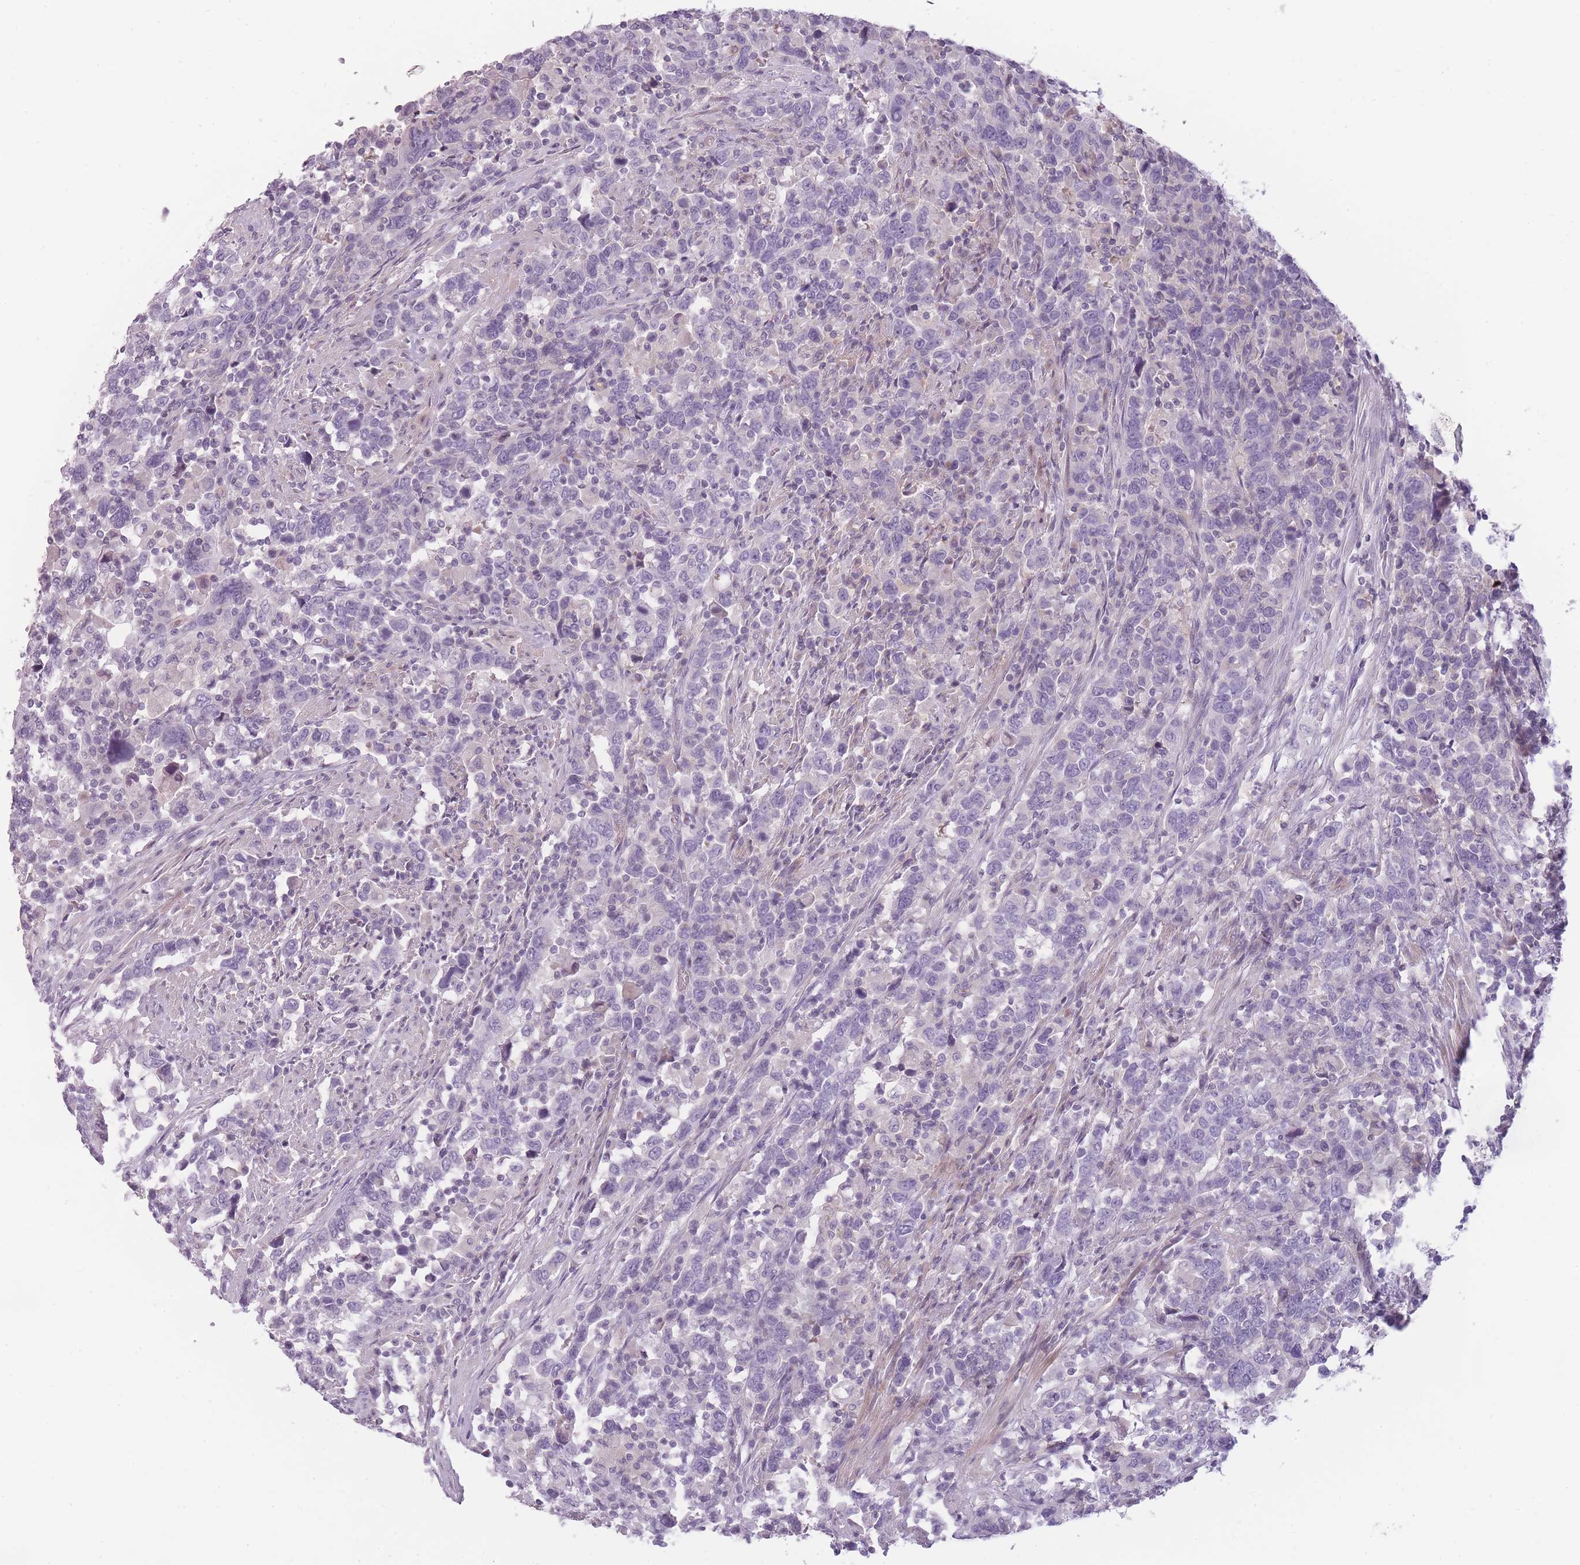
{"staining": {"intensity": "negative", "quantity": "none", "location": "none"}, "tissue": "urothelial cancer", "cell_type": "Tumor cells", "image_type": "cancer", "snomed": [{"axis": "morphology", "description": "Urothelial carcinoma, High grade"}, {"axis": "topography", "description": "Urinary bladder"}], "caption": "Tumor cells show no significant staining in high-grade urothelial carcinoma.", "gene": "GGT1", "patient": {"sex": "male", "age": 61}}